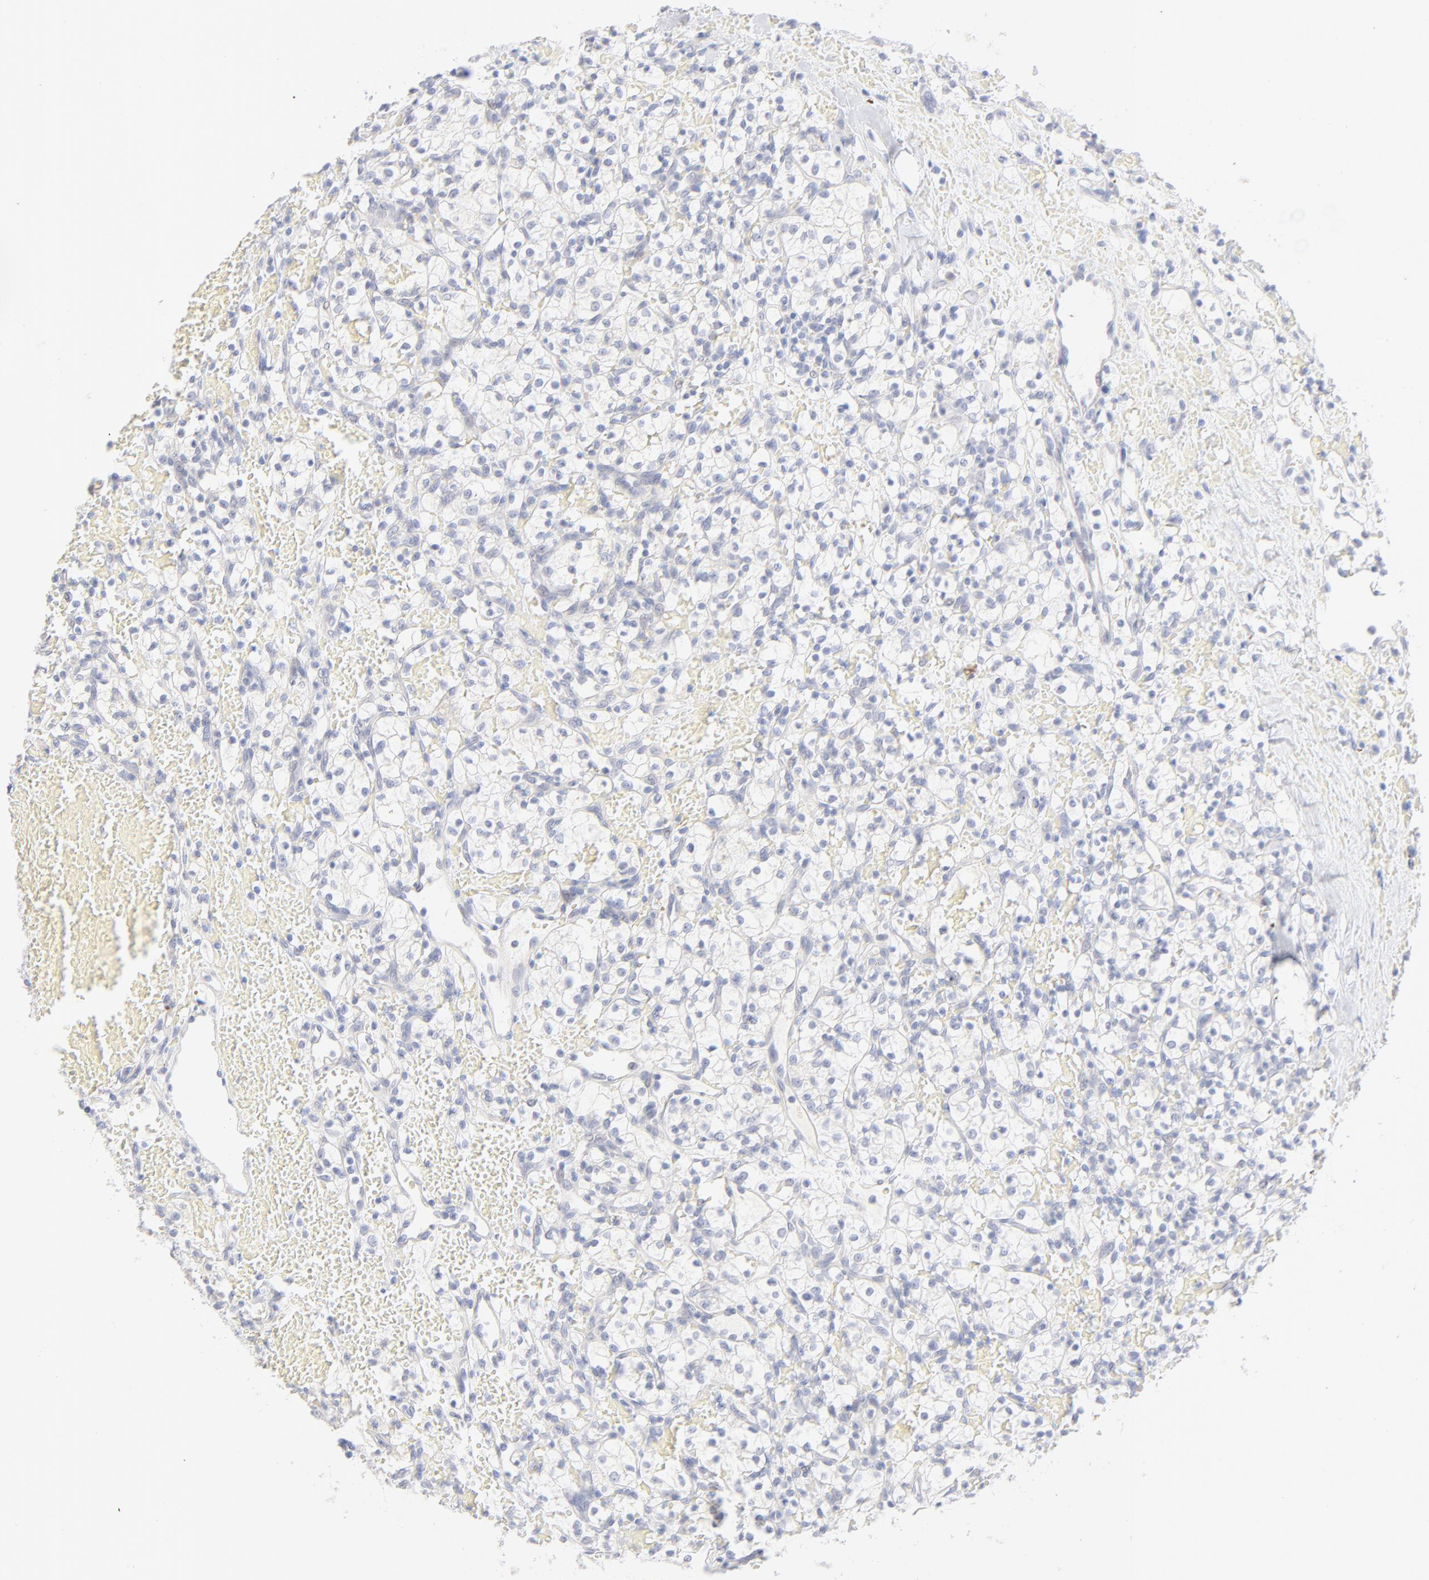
{"staining": {"intensity": "negative", "quantity": "none", "location": "none"}, "tissue": "renal cancer", "cell_type": "Tumor cells", "image_type": "cancer", "snomed": [{"axis": "morphology", "description": "Adenocarcinoma, NOS"}, {"axis": "topography", "description": "Kidney"}], "caption": "Protein analysis of renal cancer reveals no significant positivity in tumor cells. (Brightfield microscopy of DAB IHC at high magnification).", "gene": "ONECUT1", "patient": {"sex": "female", "age": 60}}